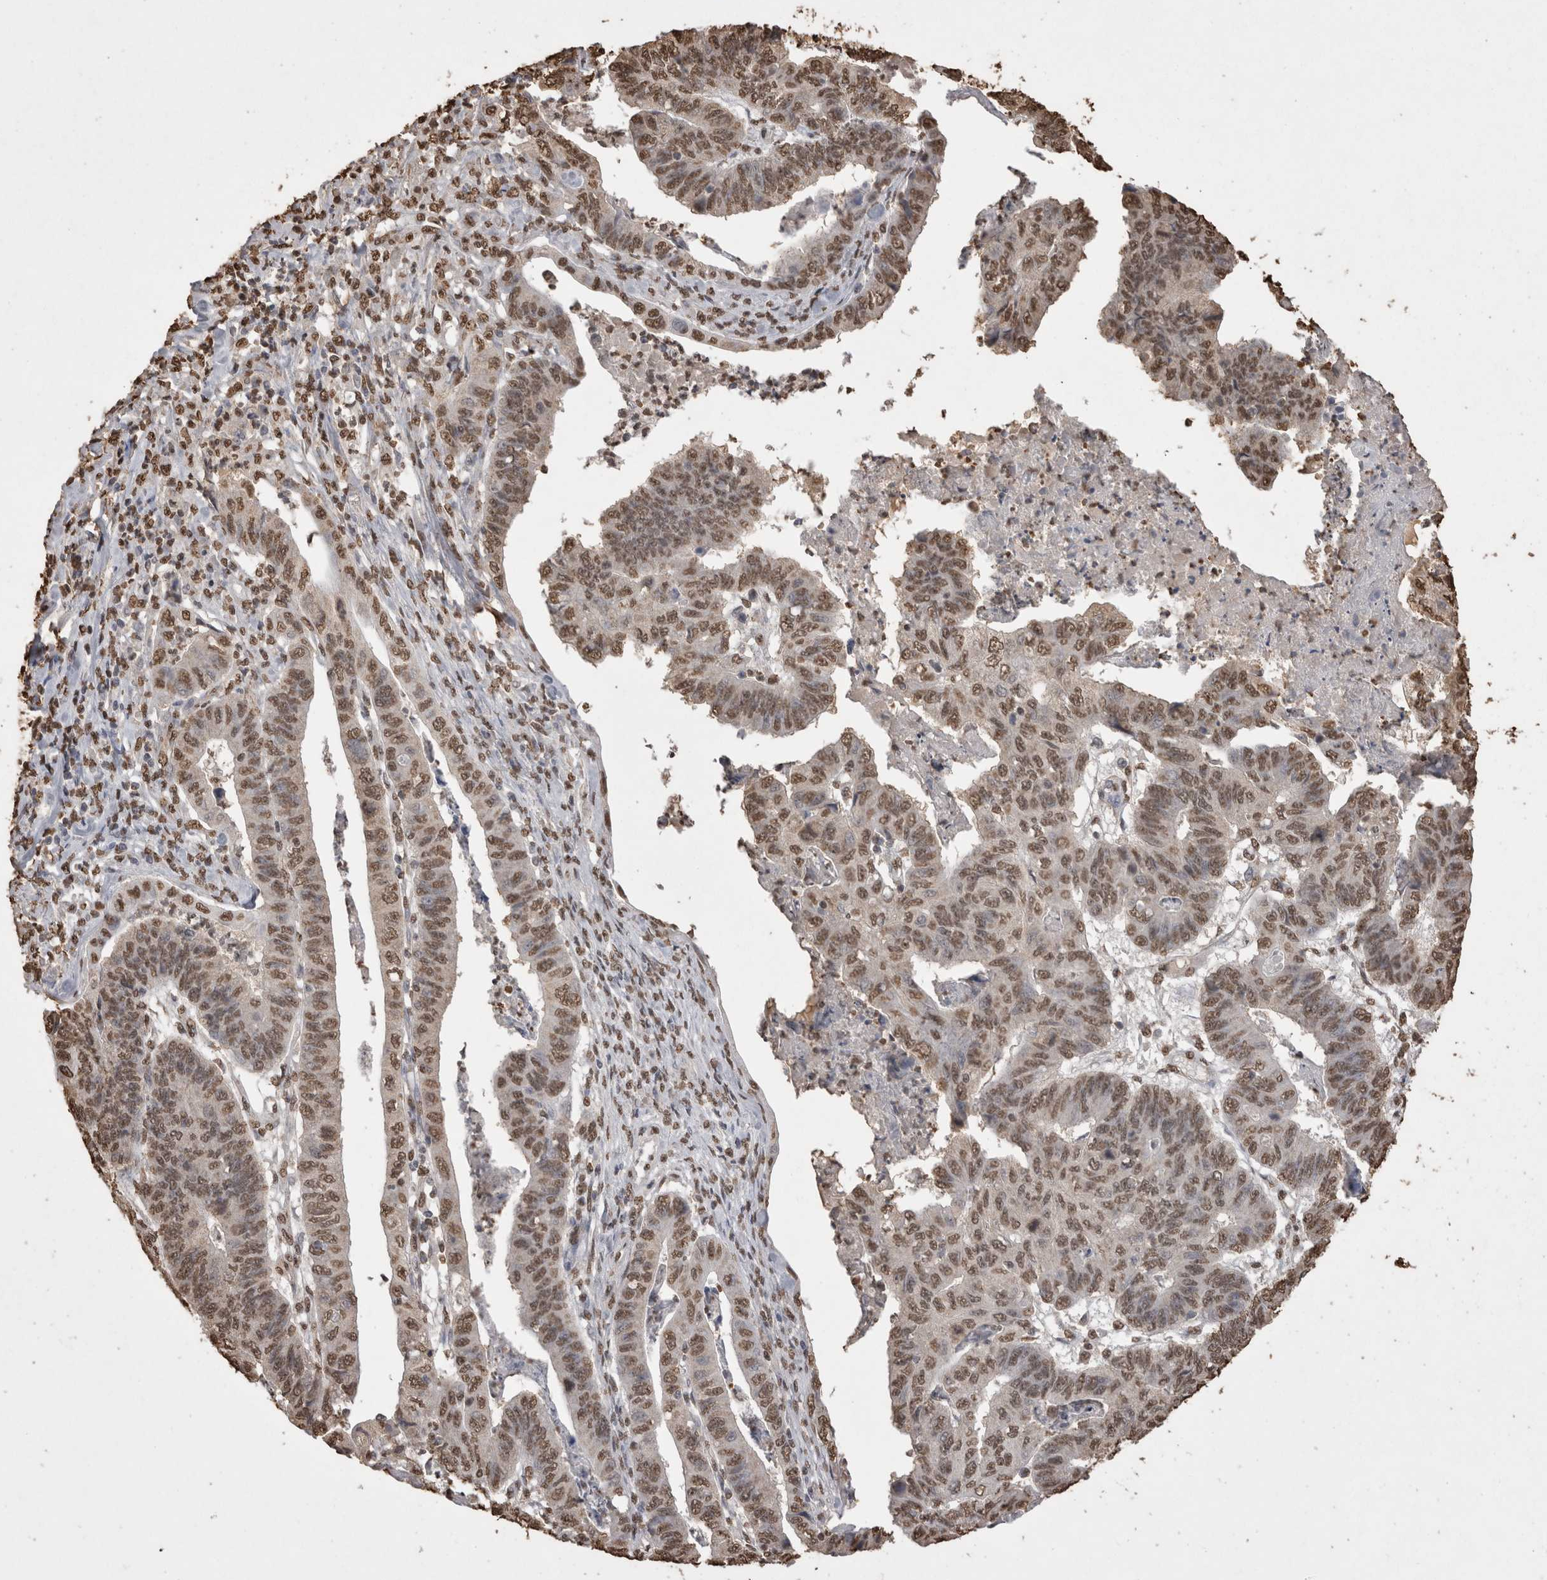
{"staining": {"intensity": "moderate", "quantity": ">75%", "location": "nuclear"}, "tissue": "stomach cancer", "cell_type": "Tumor cells", "image_type": "cancer", "snomed": [{"axis": "morphology", "description": "Adenocarcinoma, NOS"}, {"axis": "topography", "description": "Stomach, lower"}], "caption": "High-magnification brightfield microscopy of stomach cancer (adenocarcinoma) stained with DAB (brown) and counterstained with hematoxylin (blue). tumor cells exhibit moderate nuclear staining is identified in approximately>75% of cells.", "gene": "POU5F1", "patient": {"sex": "male", "age": 77}}